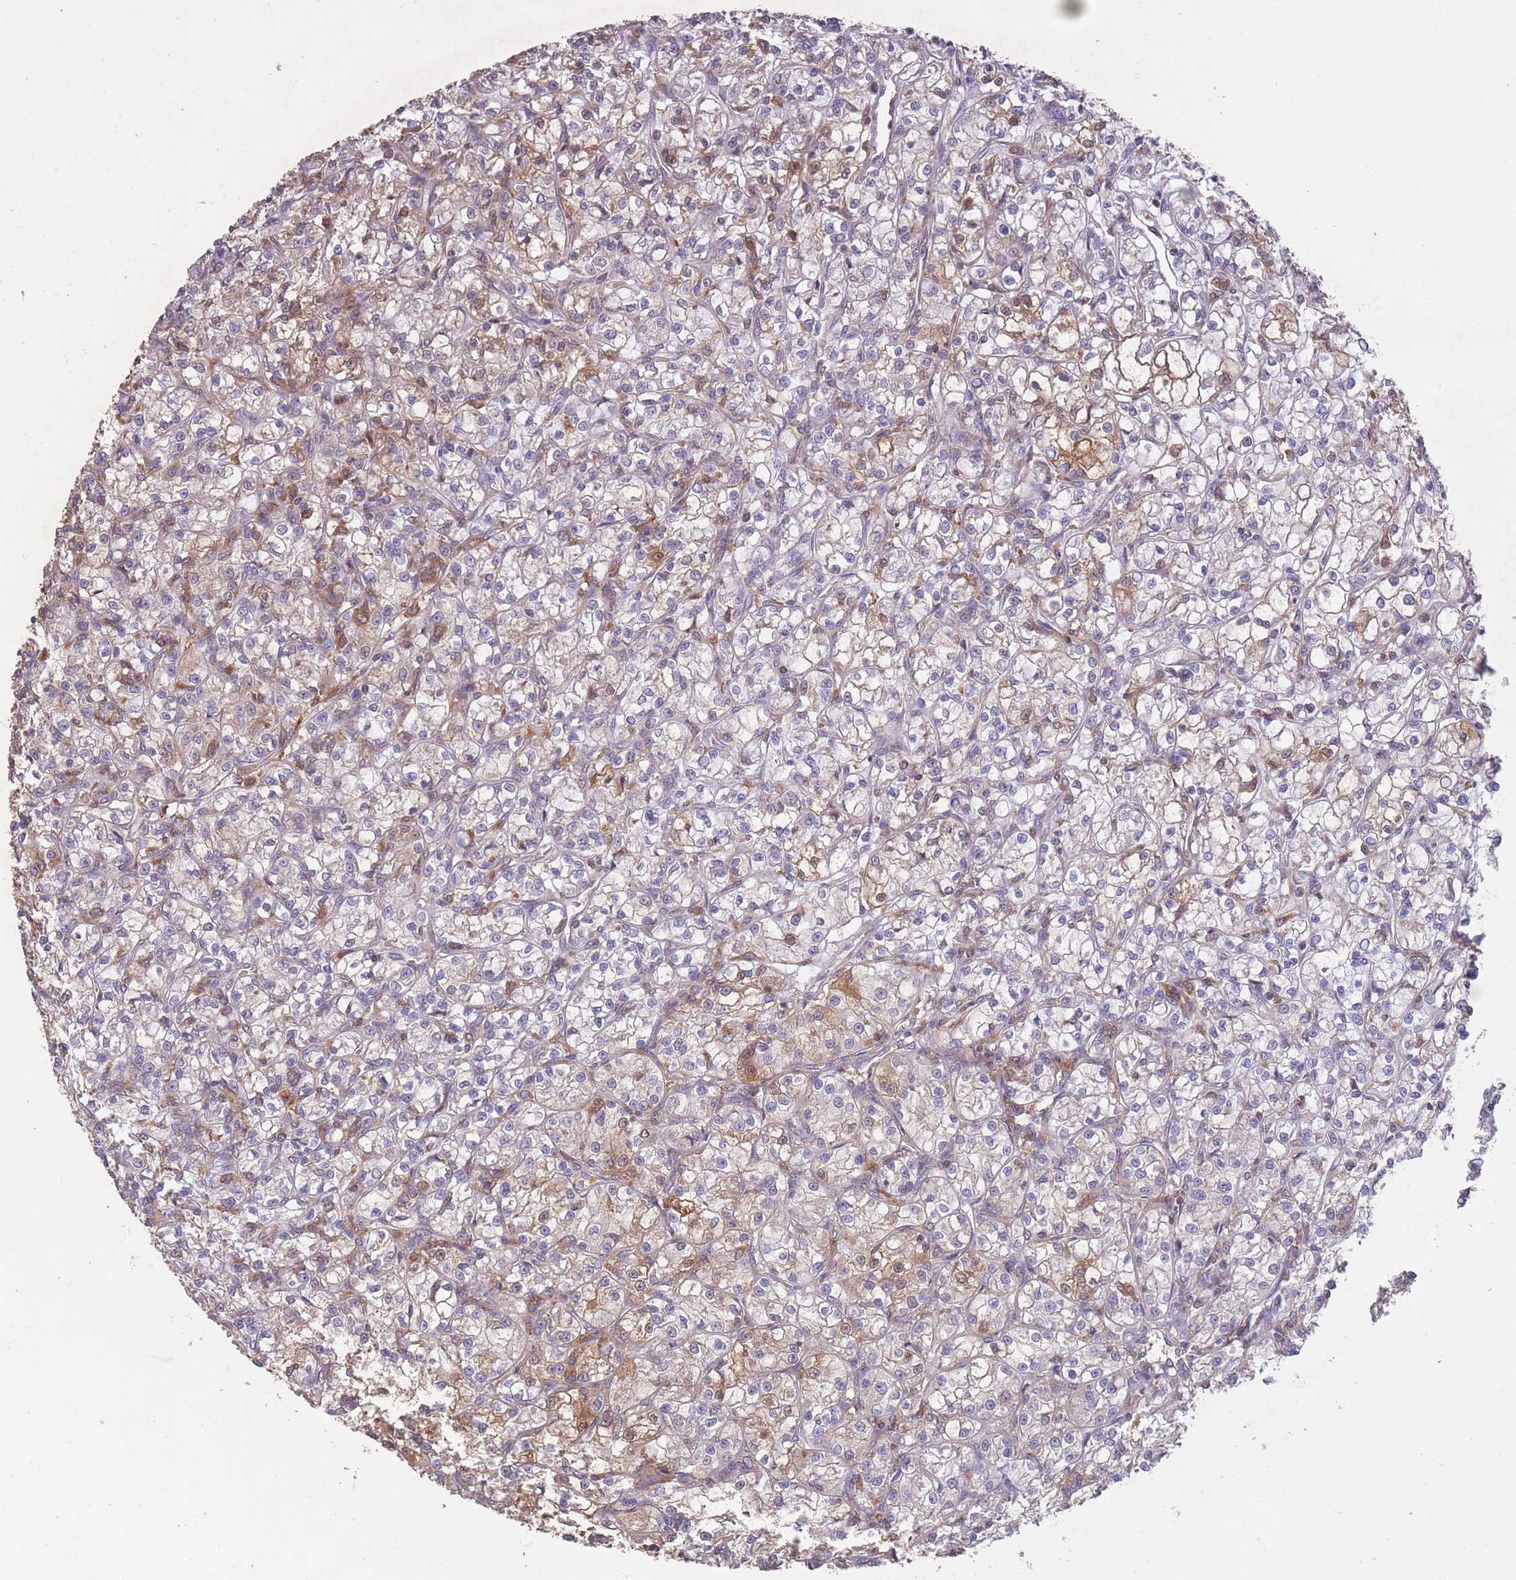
{"staining": {"intensity": "moderate", "quantity": "<25%", "location": "cytoplasmic/membranous"}, "tissue": "renal cancer", "cell_type": "Tumor cells", "image_type": "cancer", "snomed": [{"axis": "morphology", "description": "Adenocarcinoma, NOS"}, {"axis": "topography", "description": "Kidney"}], "caption": "Immunohistochemical staining of renal cancer (adenocarcinoma) demonstrates low levels of moderate cytoplasmic/membranous protein positivity in about <25% of tumor cells. The staining is performed using DAB brown chromogen to label protein expression. The nuclei are counter-stained blue using hematoxylin.", "gene": "GMIP", "patient": {"sex": "female", "age": 59}}